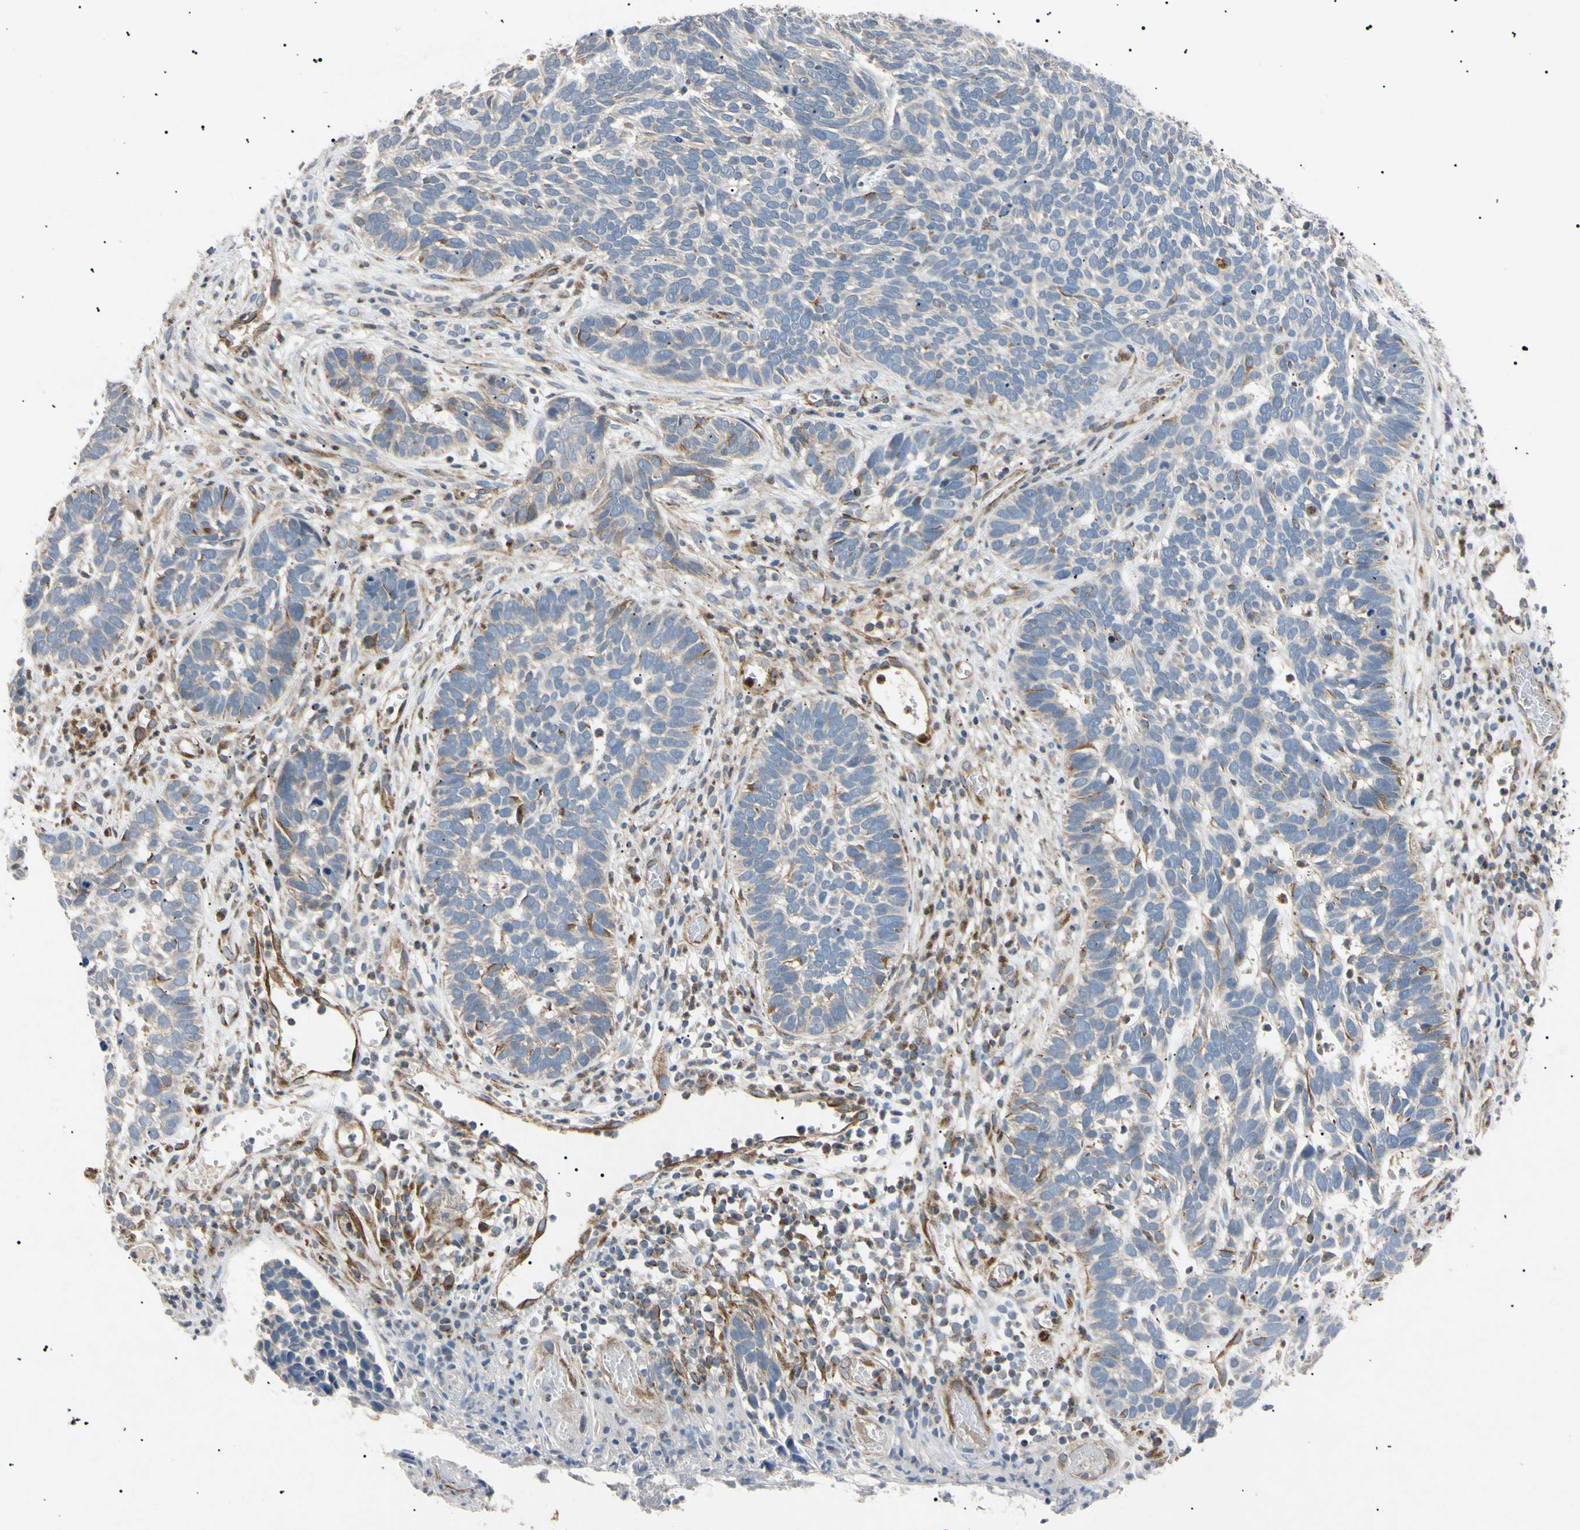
{"staining": {"intensity": "moderate", "quantity": "<25%", "location": "cytoplasmic/membranous"}, "tissue": "skin cancer", "cell_type": "Tumor cells", "image_type": "cancer", "snomed": [{"axis": "morphology", "description": "Basal cell carcinoma"}, {"axis": "topography", "description": "Skin"}], "caption": "IHC image of neoplastic tissue: basal cell carcinoma (skin) stained using immunohistochemistry demonstrates low levels of moderate protein expression localized specifically in the cytoplasmic/membranous of tumor cells, appearing as a cytoplasmic/membranous brown color.", "gene": "TUBB4A", "patient": {"sex": "male", "age": 87}}